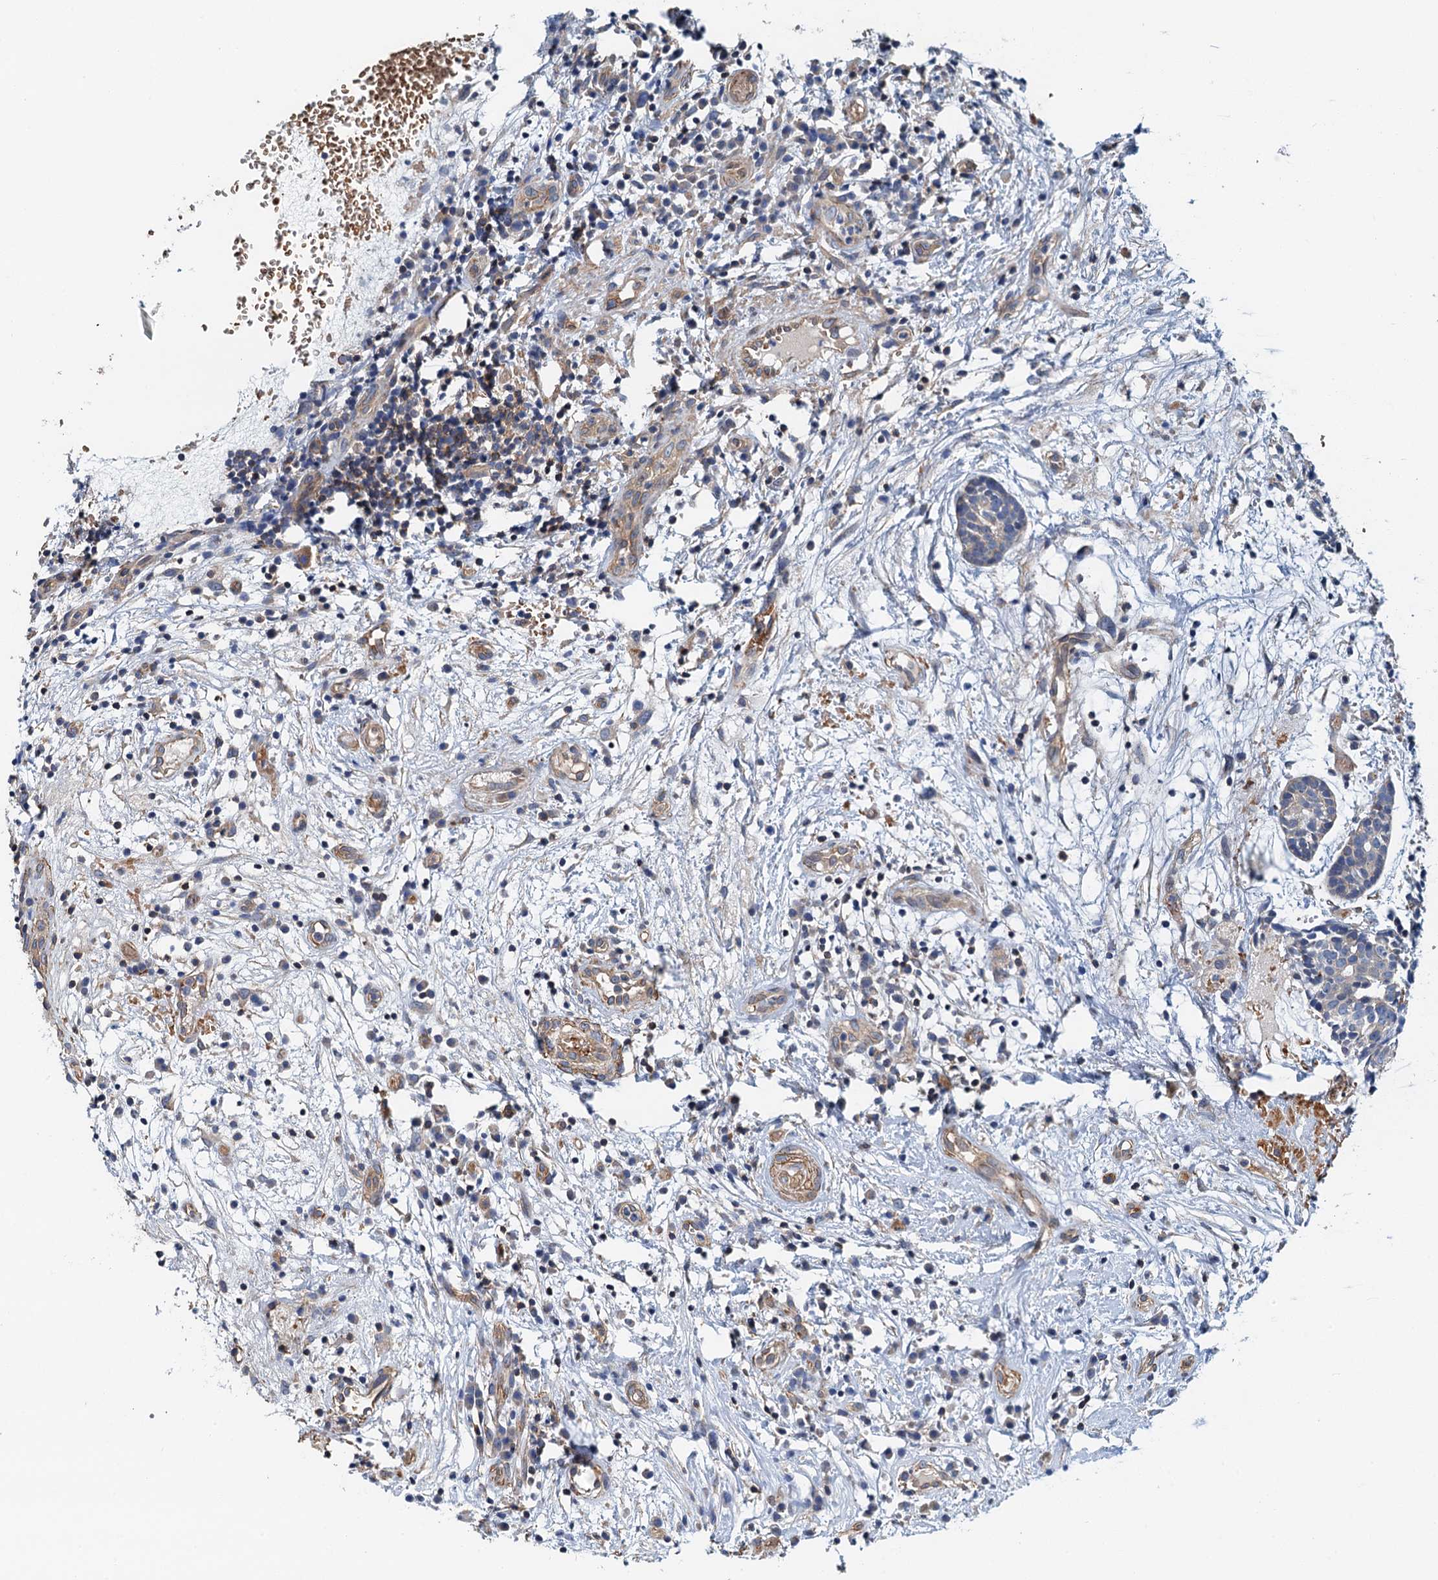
{"staining": {"intensity": "weak", "quantity": "<25%", "location": "cytoplasmic/membranous"}, "tissue": "head and neck cancer", "cell_type": "Tumor cells", "image_type": "cancer", "snomed": [{"axis": "morphology", "description": "Adenocarcinoma, NOS"}, {"axis": "topography", "description": "Subcutis"}, {"axis": "topography", "description": "Head-Neck"}], "caption": "Head and neck adenocarcinoma was stained to show a protein in brown. There is no significant expression in tumor cells. The staining is performed using DAB brown chromogen with nuclei counter-stained in using hematoxylin.", "gene": "ROGDI", "patient": {"sex": "female", "age": 73}}